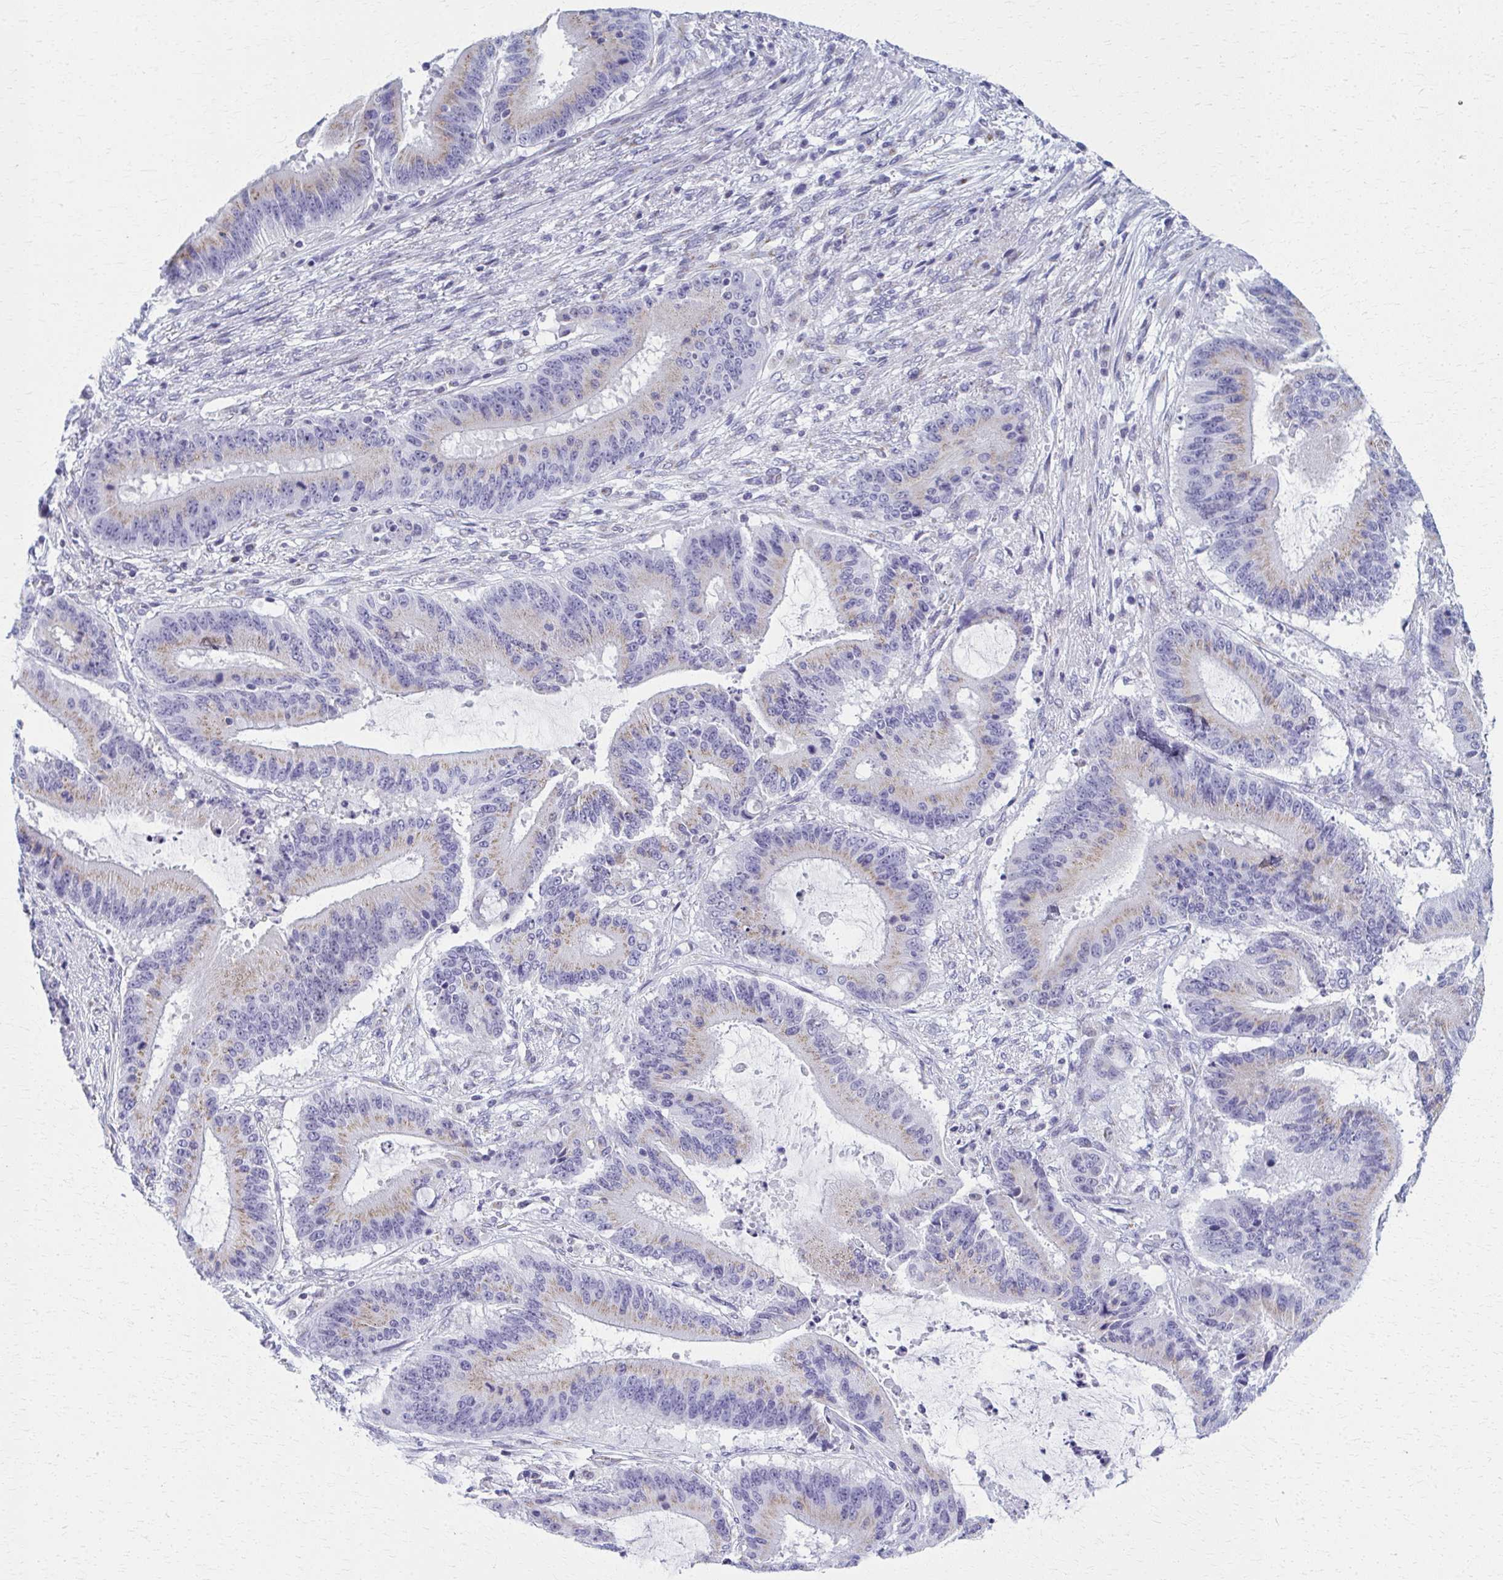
{"staining": {"intensity": "weak", "quantity": "25%-75%", "location": "cytoplasmic/membranous"}, "tissue": "liver cancer", "cell_type": "Tumor cells", "image_type": "cancer", "snomed": [{"axis": "morphology", "description": "Normal tissue, NOS"}, {"axis": "morphology", "description": "Cholangiocarcinoma"}, {"axis": "topography", "description": "Liver"}, {"axis": "topography", "description": "Peripheral nerve tissue"}], "caption": "Protein expression by immunohistochemistry (IHC) displays weak cytoplasmic/membranous expression in approximately 25%-75% of tumor cells in liver cancer.", "gene": "SCLY", "patient": {"sex": "female", "age": 73}}